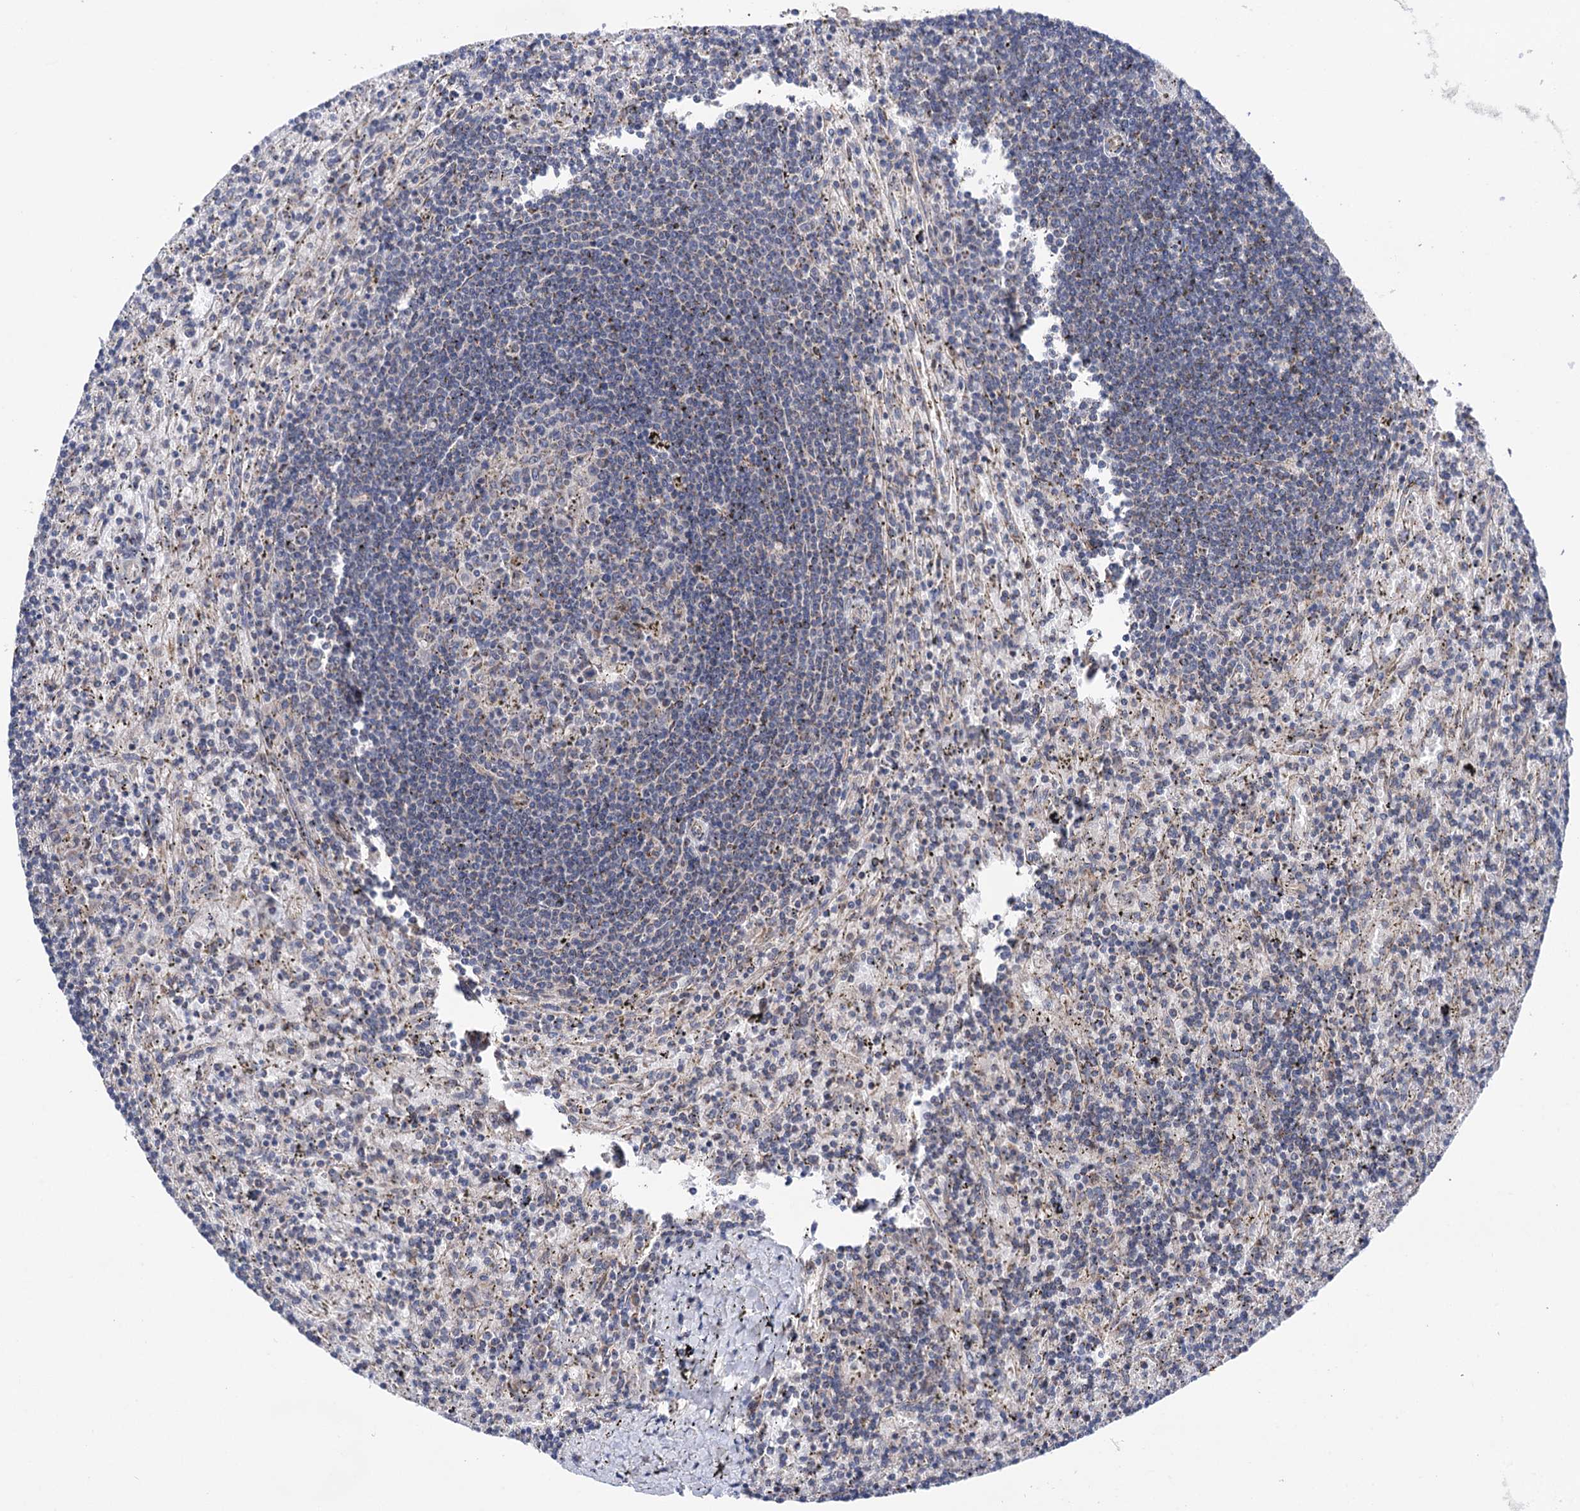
{"staining": {"intensity": "negative", "quantity": "none", "location": "none"}, "tissue": "lymphoma", "cell_type": "Tumor cells", "image_type": "cancer", "snomed": [{"axis": "morphology", "description": "Malignant lymphoma, non-Hodgkin's type, Low grade"}, {"axis": "topography", "description": "Spleen"}], "caption": "Low-grade malignant lymphoma, non-Hodgkin's type was stained to show a protein in brown. There is no significant staining in tumor cells.", "gene": "SUCLA2", "patient": {"sex": "male", "age": 76}}